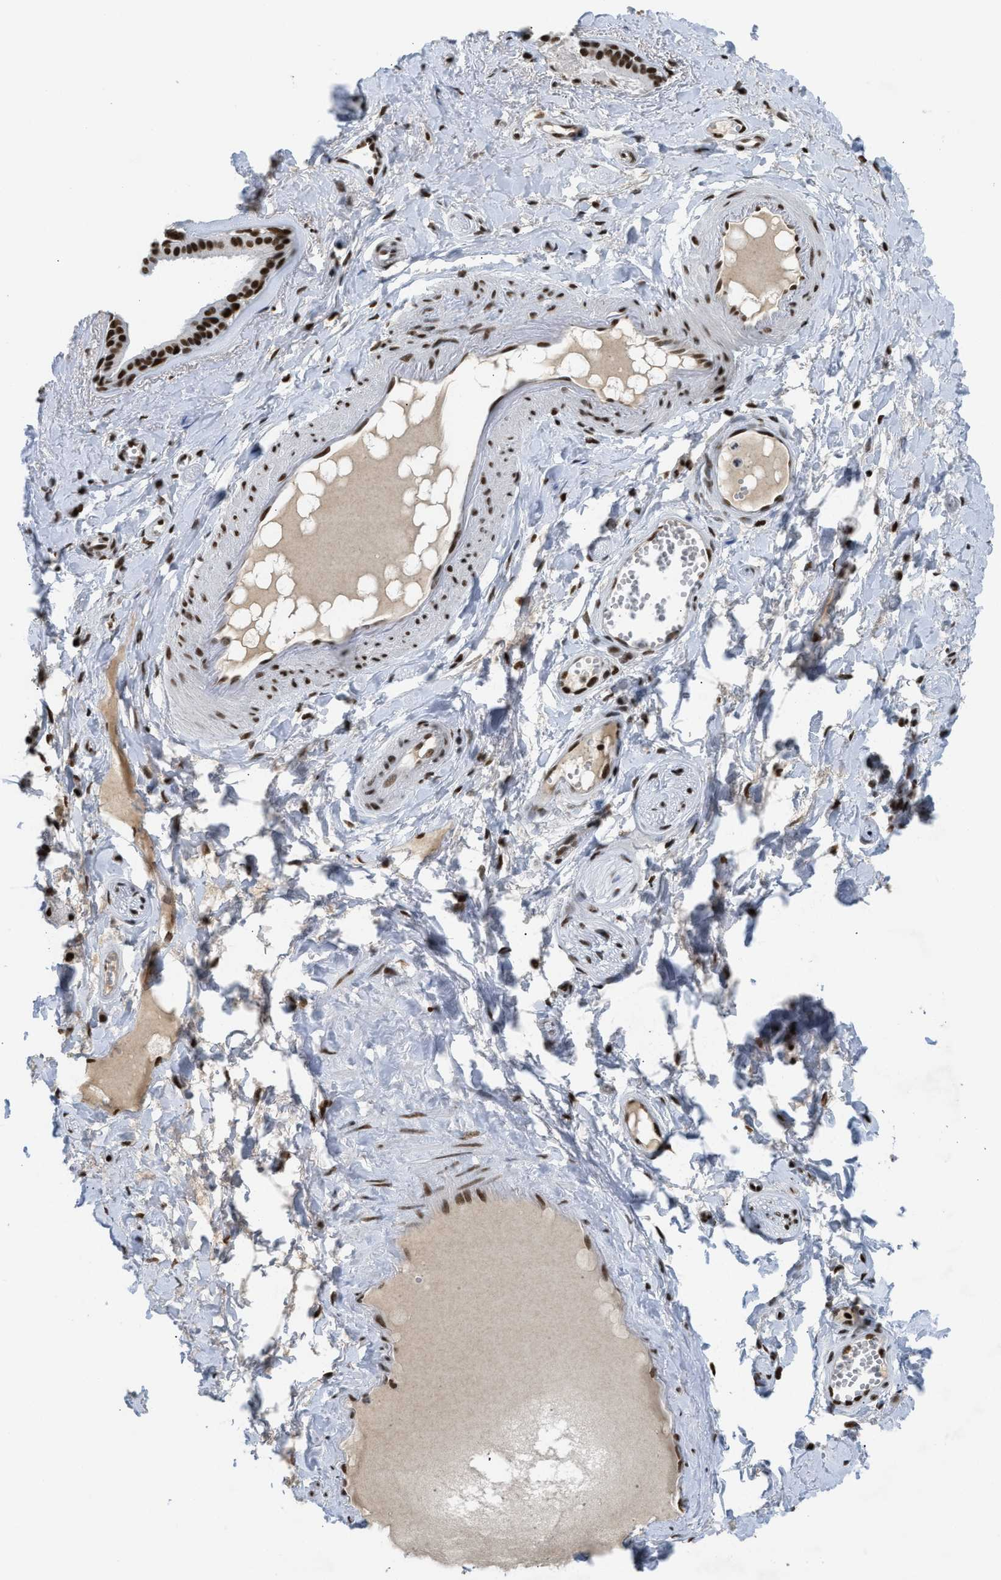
{"staining": {"intensity": "strong", "quantity": ">75%", "location": "nuclear"}, "tissue": "adipose tissue", "cell_type": "Adipocytes", "image_type": "normal", "snomed": [{"axis": "morphology", "description": "Normal tissue, NOS"}, {"axis": "morphology", "description": "Inflammation, NOS"}, {"axis": "topography", "description": "Salivary gland"}, {"axis": "topography", "description": "Peripheral nerve tissue"}], "caption": "IHC micrograph of normal adipose tissue stained for a protein (brown), which displays high levels of strong nuclear expression in approximately >75% of adipocytes.", "gene": "SCAF4", "patient": {"sex": "female", "age": 75}}